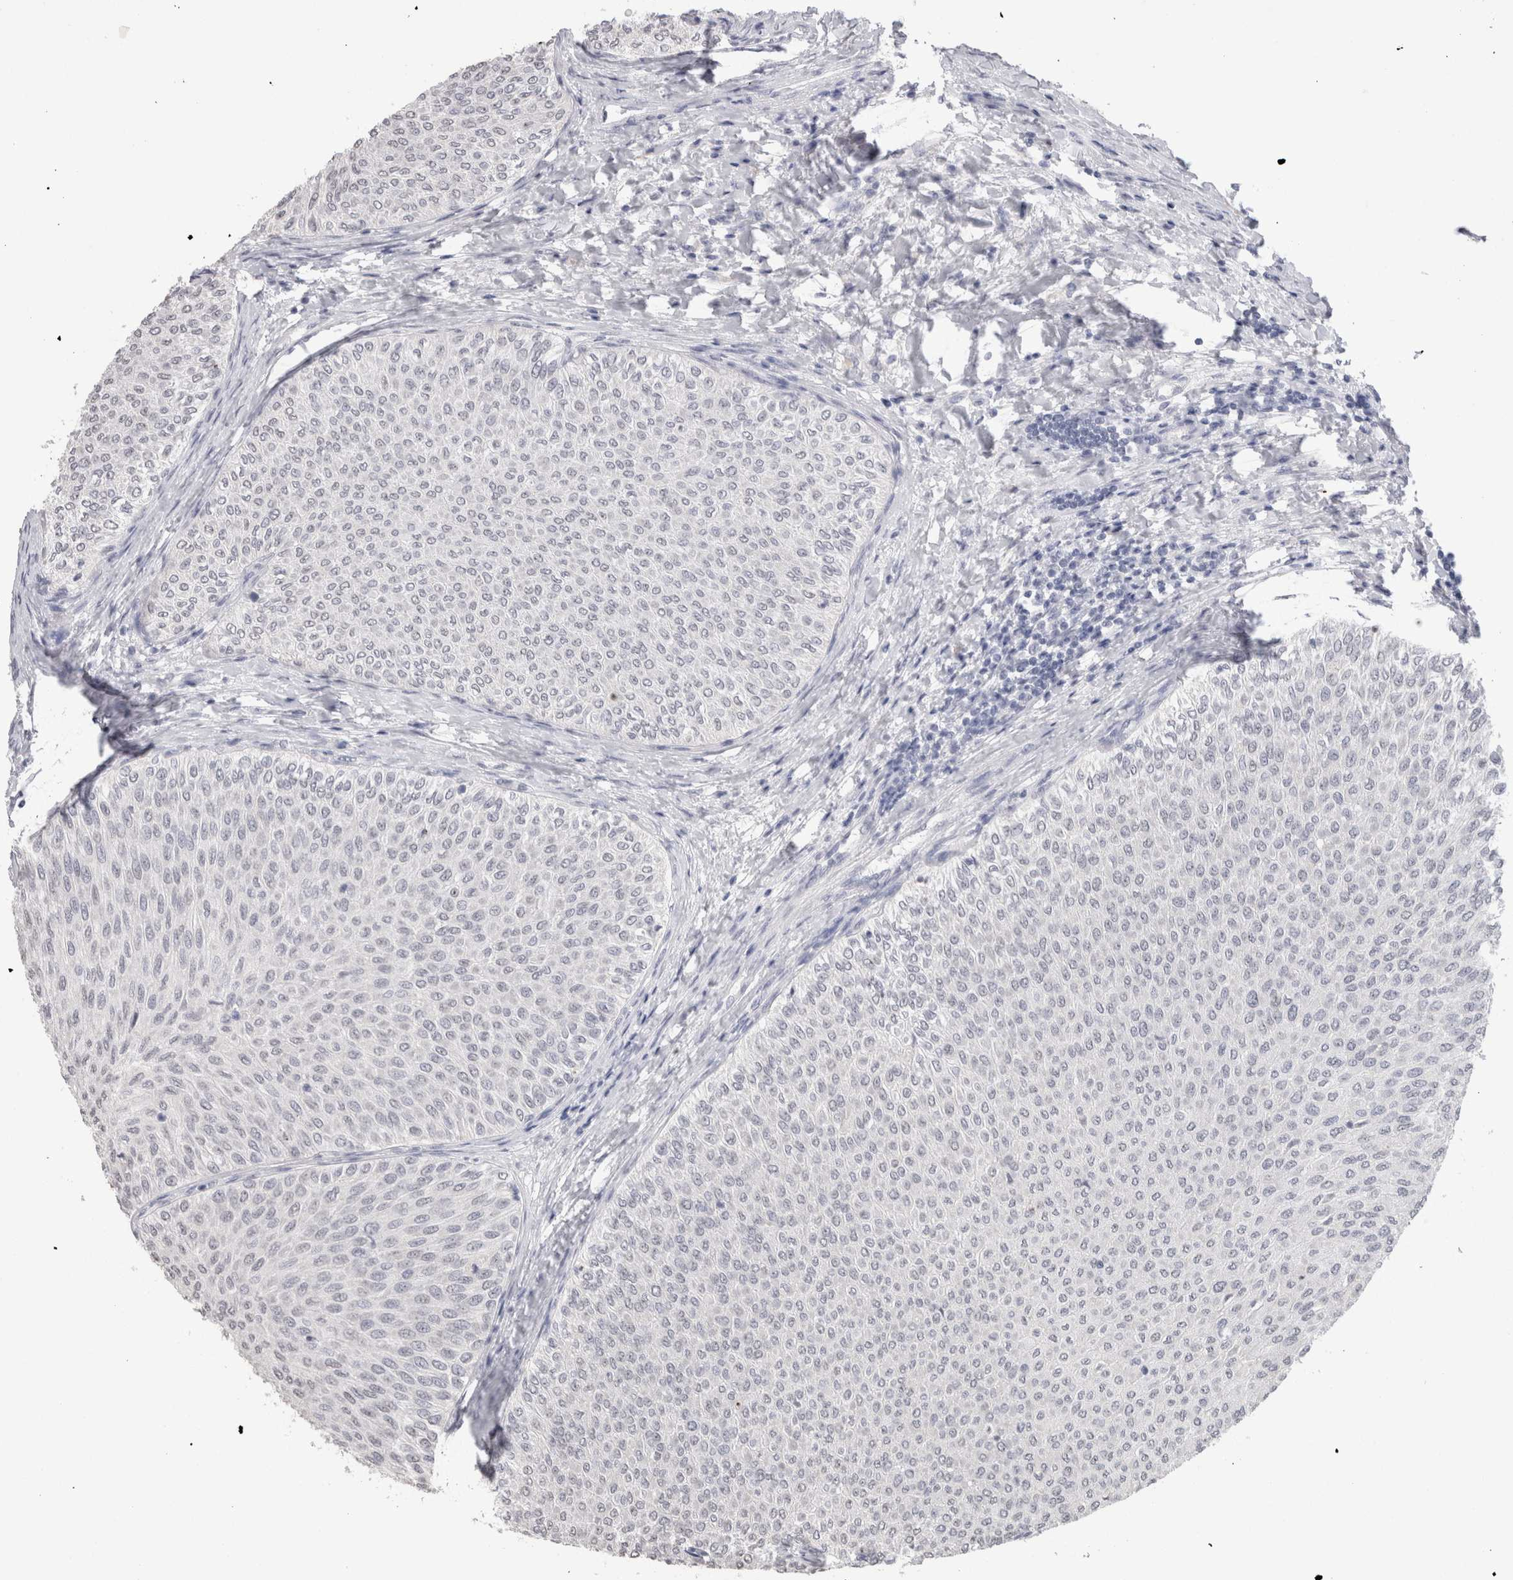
{"staining": {"intensity": "negative", "quantity": "none", "location": "none"}, "tissue": "urothelial cancer", "cell_type": "Tumor cells", "image_type": "cancer", "snomed": [{"axis": "morphology", "description": "Urothelial carcinoma, Low grade"}, {"axis": "topography", "description": "Urinary bladder"}], "caption": "High power microscopy photomicrograph of an IHC micrograph of urothelial carcinoma (low-grade), revealing no significant expression in tumor cells. The staining is performed using DAB (3,3'-diaminobenzidine) brown chromogen with nuclei counter-stained in using hematoxylin.", "gene": "CADM3", "patient": {"sex": "male", "age": 78}}